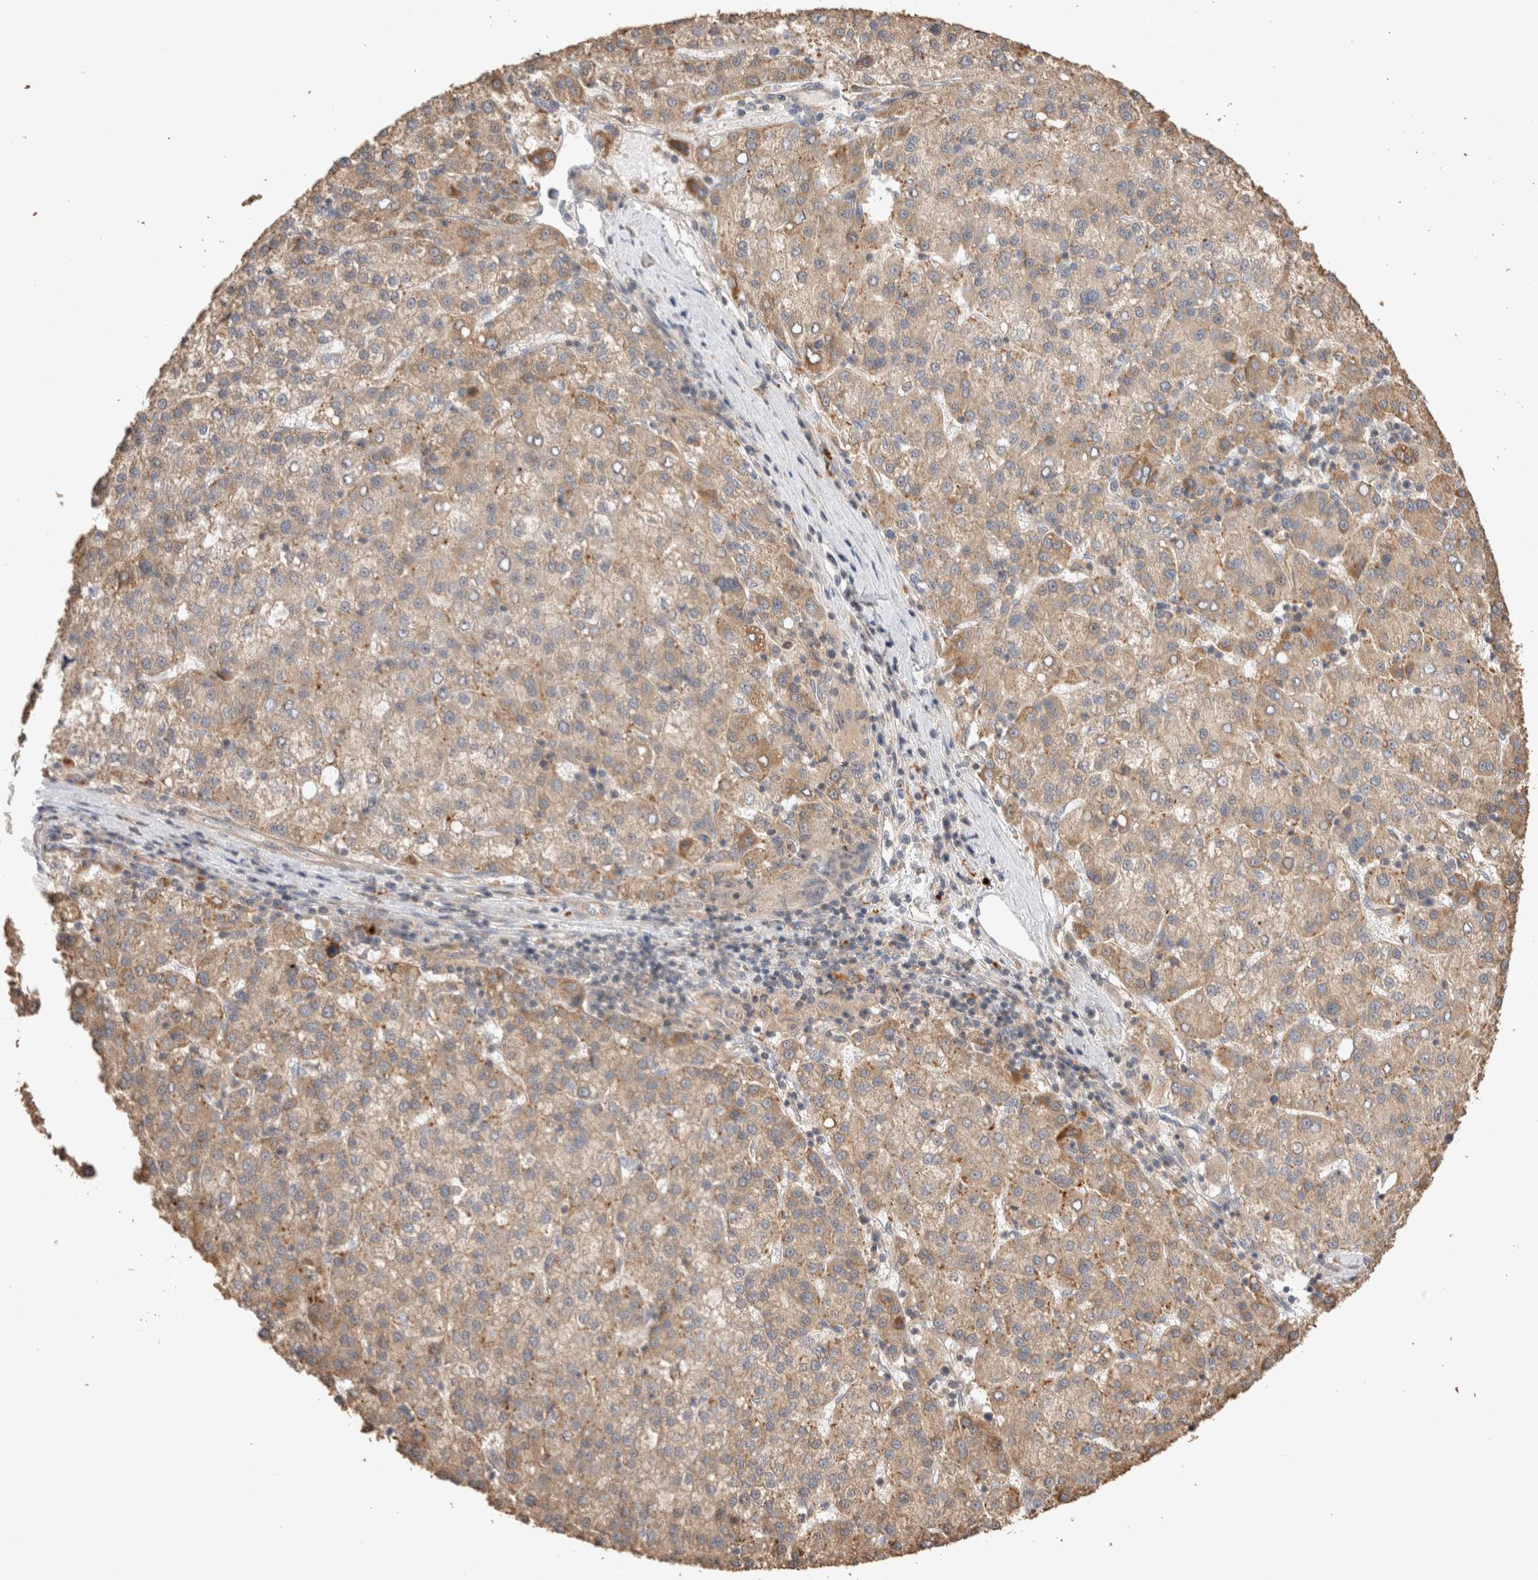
{"staining": {"intensity": "weak", "quantity": ">75%", "location": "cytoplasmic/membranous"}, "tissue": "liver cancer", "cell_type": "Tumor cells", "image_type": "cancer", "snomed": [{"axis": "morphology", "description": "Carcinoma, Hepatocellular, NOS"}, {"axis": "topography", "description": "Liver"}], "caption": "DAB (3,3'-diaminobenzidine) immunohistochemical staining of hepatocellular carcinoma (liver) reveals weak cytoplasmic/membranous protein positivity in about >75% of tumor cells.", "gene": "VPS28", "patient": {"sex": "female", "age": 58}}